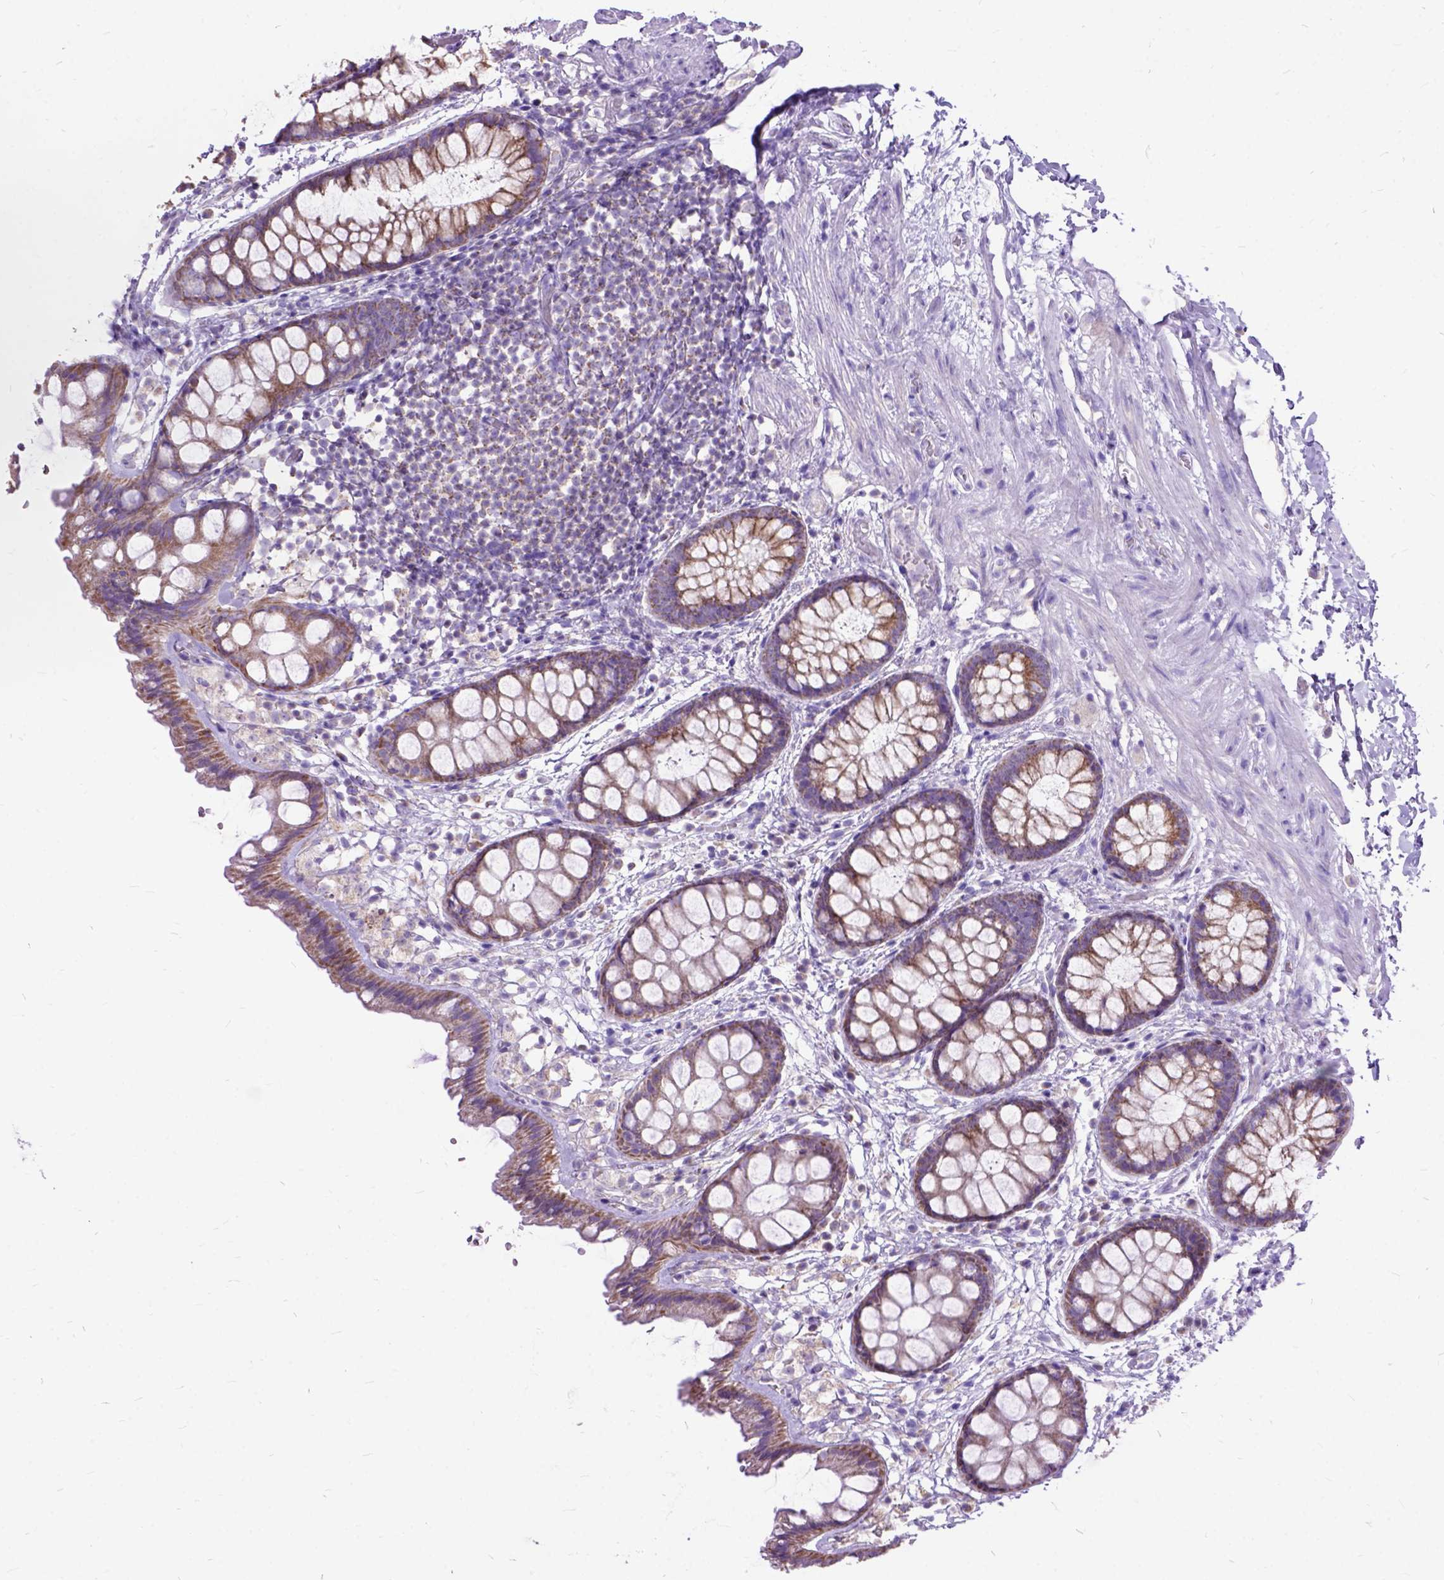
{"staining": {"intensity": "moderate", "quantity": ">75%", "location": "cytoplasmic/membranous"}, "tissue": "rectum", "cell_type": "Glandular cells", "image_type": "normal", "snomed": [{"axis": "morphology", "description": "Normal tissue, NOS"}, {"axis": "topography", "description": "Rectum"}], "caption": "The photomicrograph shows a brown stain indicating the presence of a protein in the cytoplasmic/membranous of glandular cells in rectum.", "gene": "CTAG2", "patient": {"sex": "female", "age": 62}}